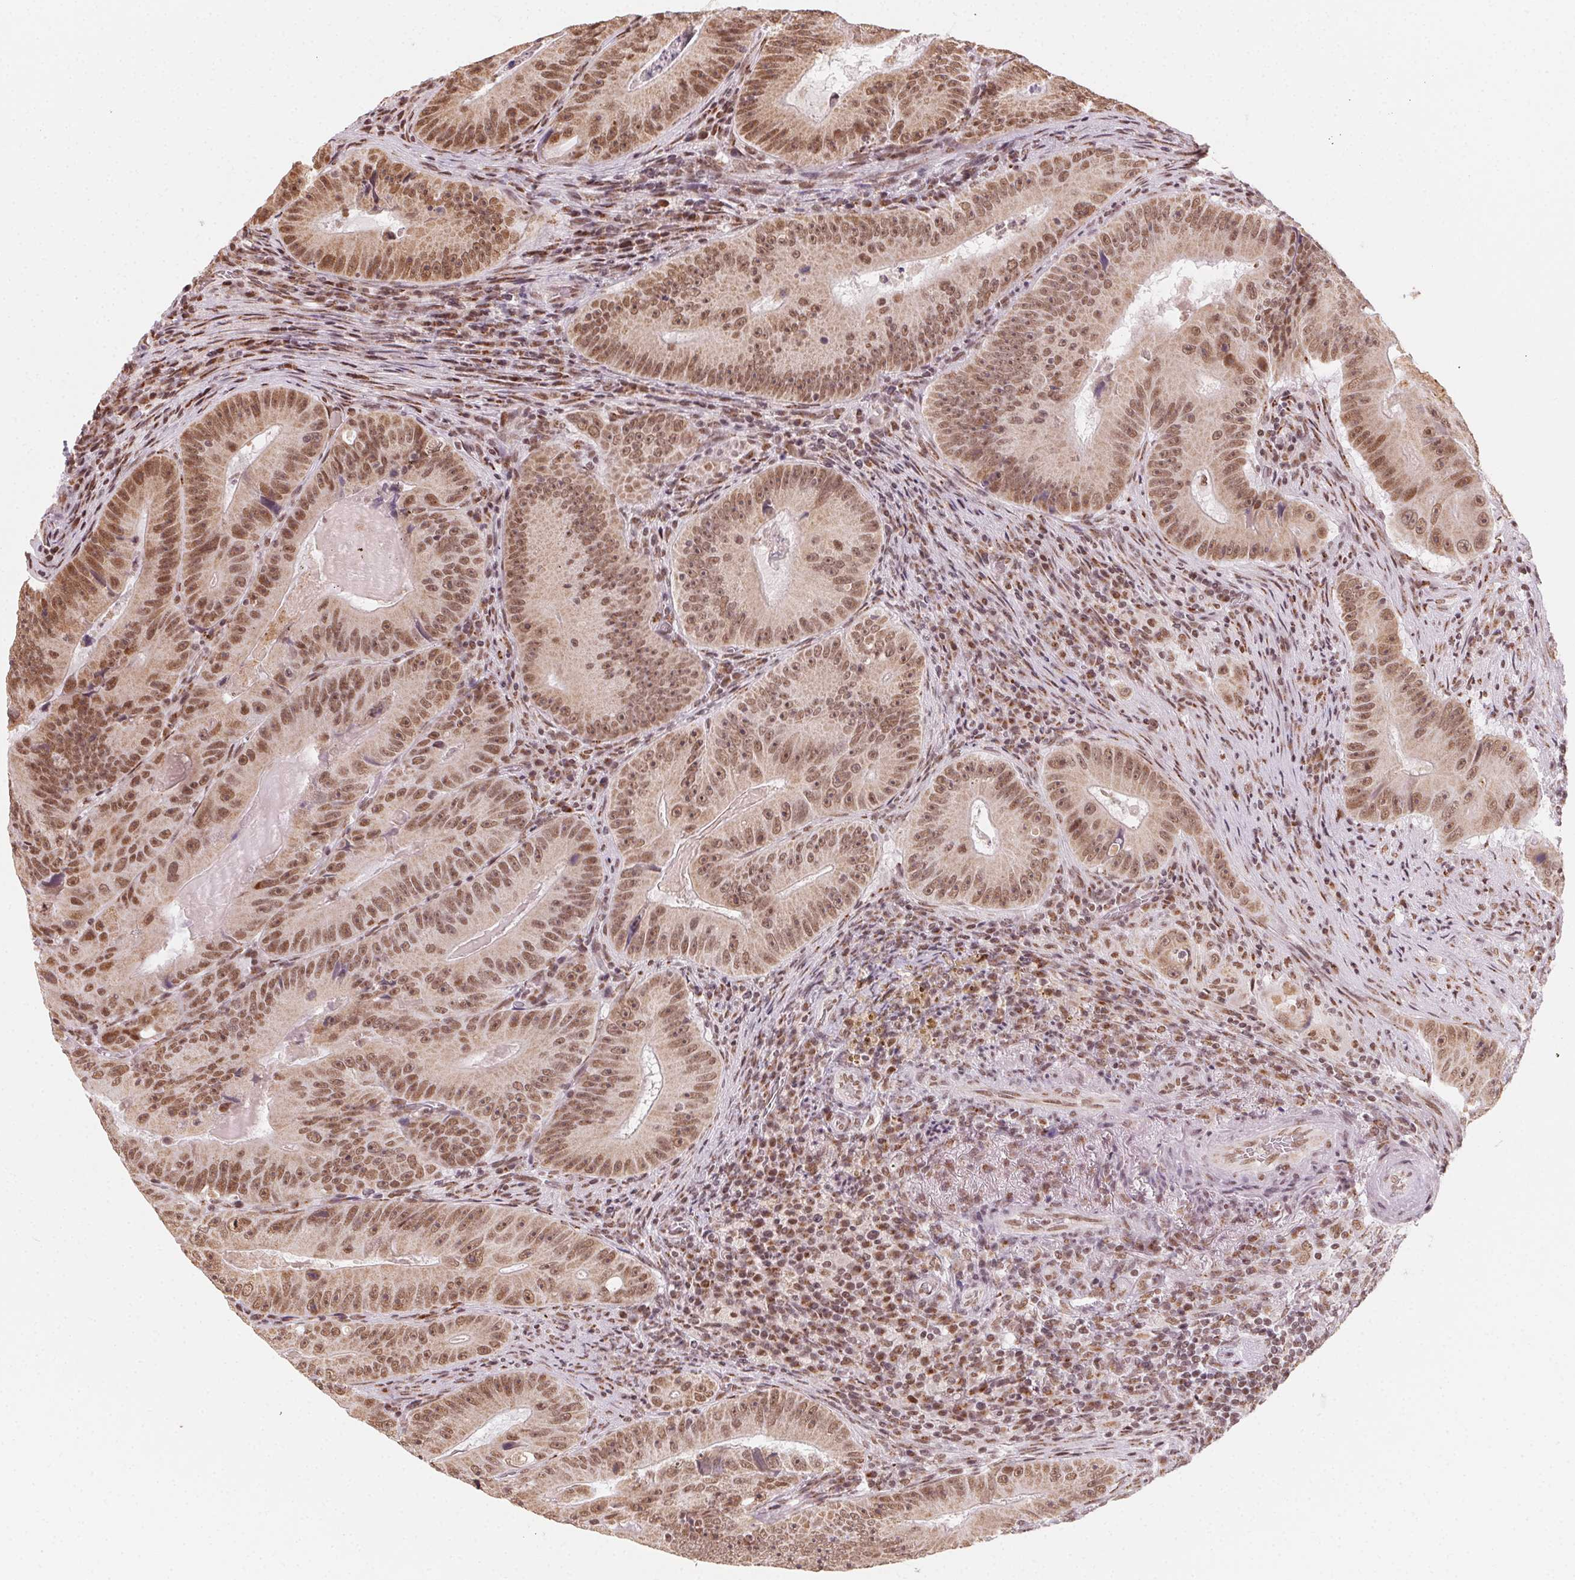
{"staining": {"intensity": "moderate", "quantity": ">75%", "location": "nuclear"}, "tissue": "colorectal cancer", "cell_type": "Tumor cells", "image_type": "cancer", "snomed": [{"axis": "morphology", "description": "Adenocarcinoma, NOS"}, {"axis": "topography", "description": "Colon"}], "caption": "DAB (3,3'-diaminobenzidine) immunohistochemical staining of human colorectal cancer (adenocarcinoma) shows moderate nuclear protein positivity in about >75% of tumor cells.", "gene": "TOPORS", "patient": {"sex": "female", "age": 86}}